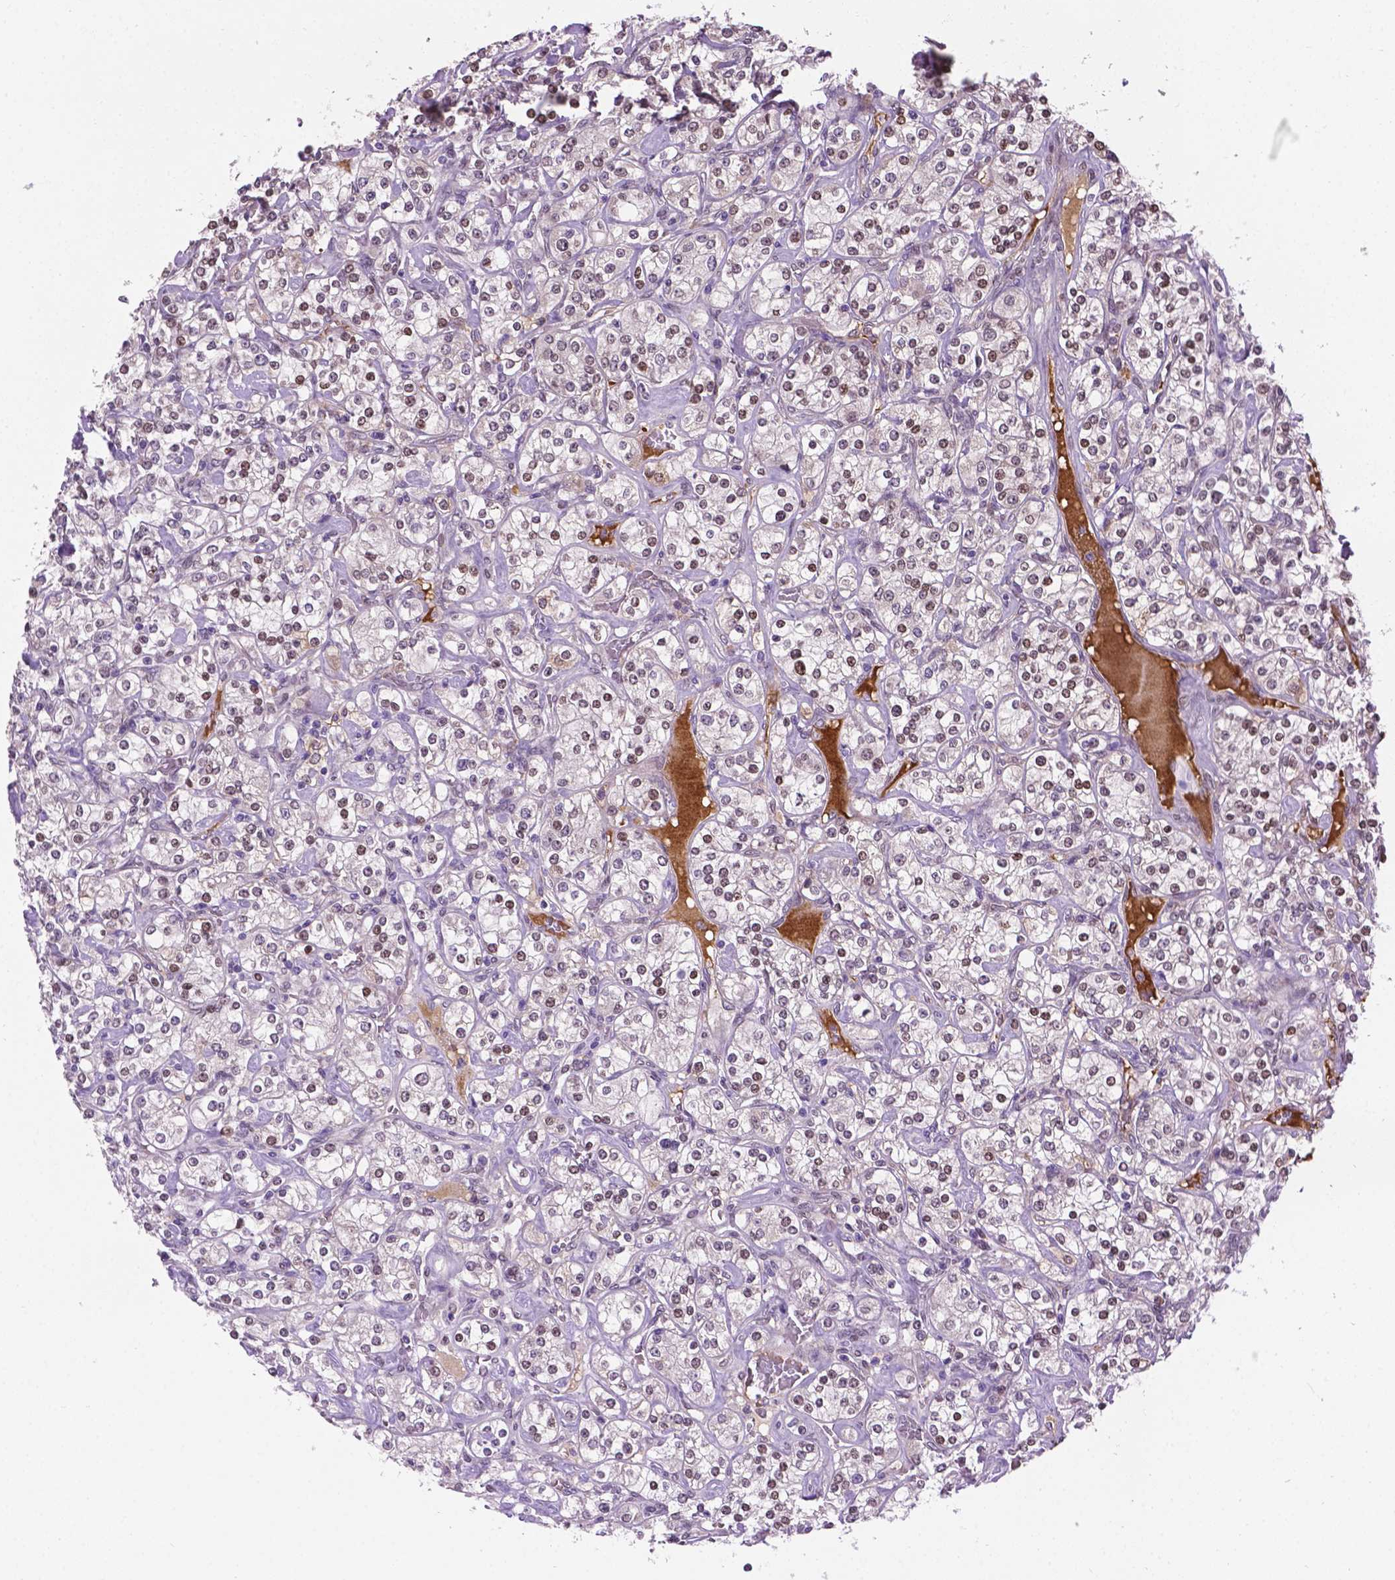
{"staining": {"intensity": "weak", "quantity": "25%-75%", "location": "nuclear"}, "tissue": "renal cancer", "cell_type": "Tumor cells", "image_type": "cancer", "snomed": [{"axis": "morphology", "description": "Adenocarcinoma, NOS"}, {"axis": "topography", "description": "Kidney"}], "caption": "An image of human renal adenocarcinoma stained for a protein exhibits weak nuclear brown staining in tumor cells.", "gene": "IRF6", "patient": {"sex": "male", "age": 77}}